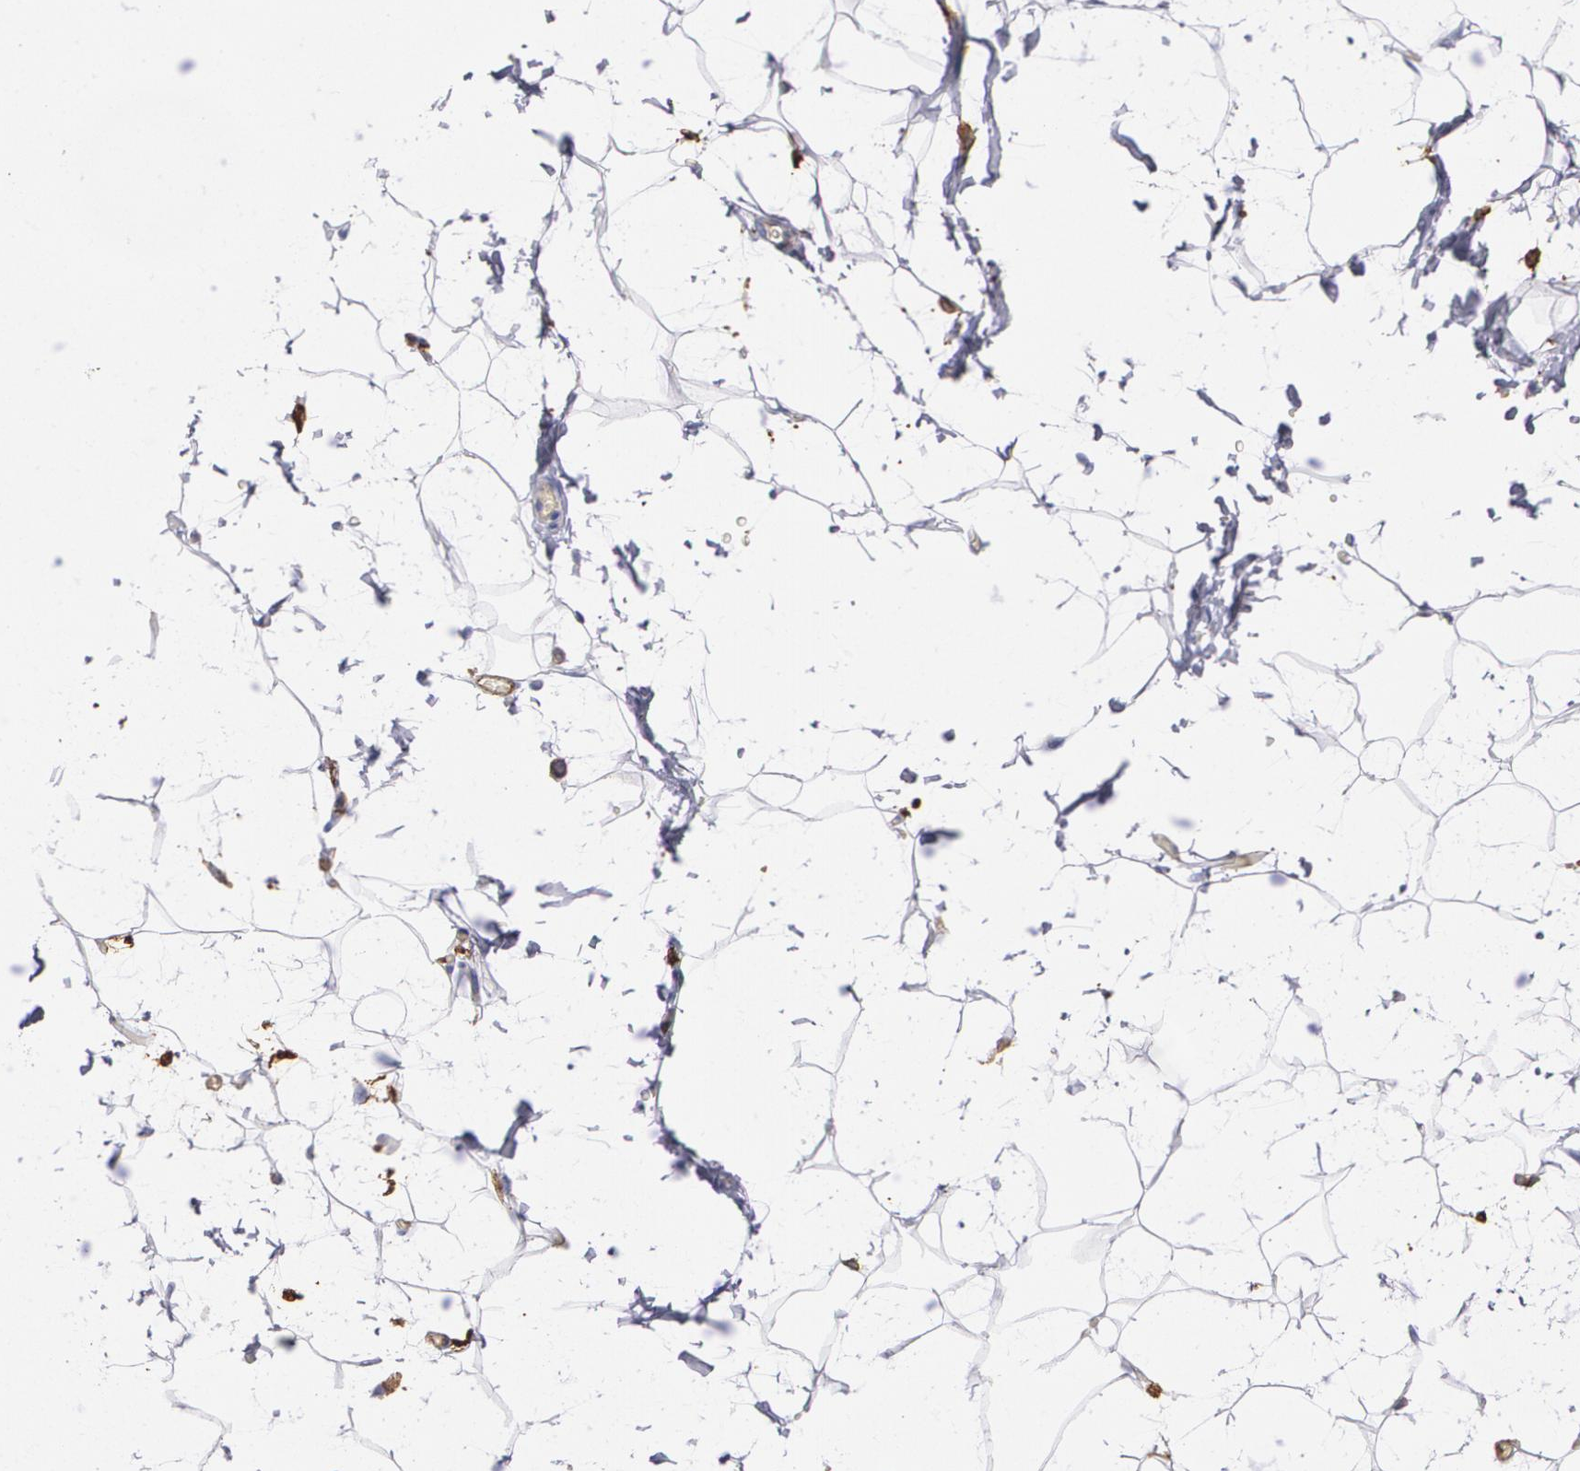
{"staining": {"intensity": "negative", "quantity": "none", "location": "none"}, "tissue": "adipose tissue", "cell_type": "Adipocytes", "image_type": "normal", "snomed": [{"axis": "morphology", "description": "Normal tissue, NOS"}, {"axis": "topography", "description": "Soft tissue"}], "caption": "Immunohistochemical staining of unremarkable human adipose tissue reveals no significant expression in adipocytes.", "gene": "HLA", "patient": {"sex": "male", "age": 72}}